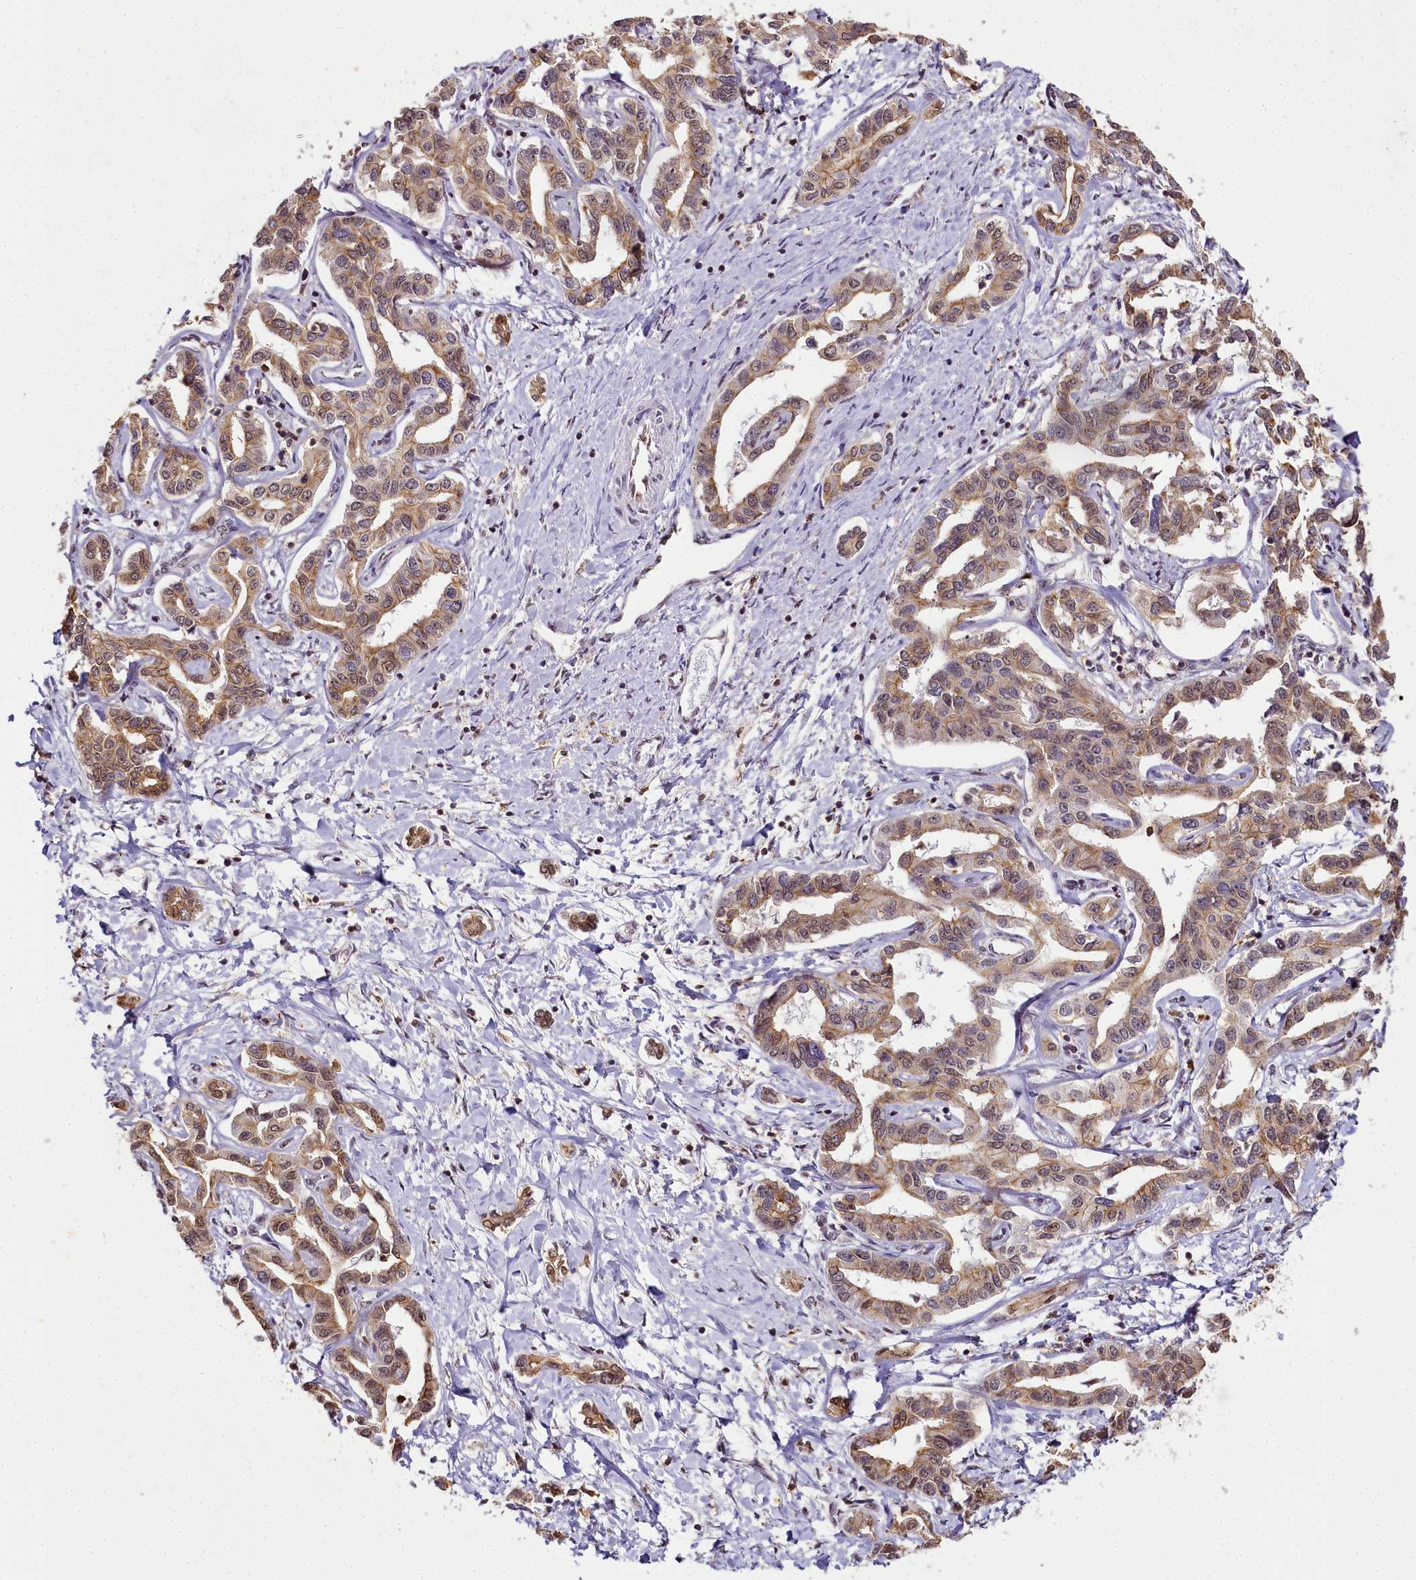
{"staining": {"intensity": "moderate", "quantity": ">75%", "location": "cytoplasmic/membranous"}, "tissue": "liver cancer", "cell_type": "Tumor cells", "image_type": "cancer", "snomed": [{"axis": "morphology", "description": "Cholangiocarcinoma"}, {"axis": "topography", "description": "Liver"}], "caption": "Immunohistochemistry of human liver cholangiocarcinoma displays medium levels of moderate cytoplasmic/membranous expression in approximately >75% of tumor cells. (DAB IHC, brown staining for protein, blue staining for nuclei).", "gene": "PPP4C", "patient": {"sex": "male", "age": 59}}